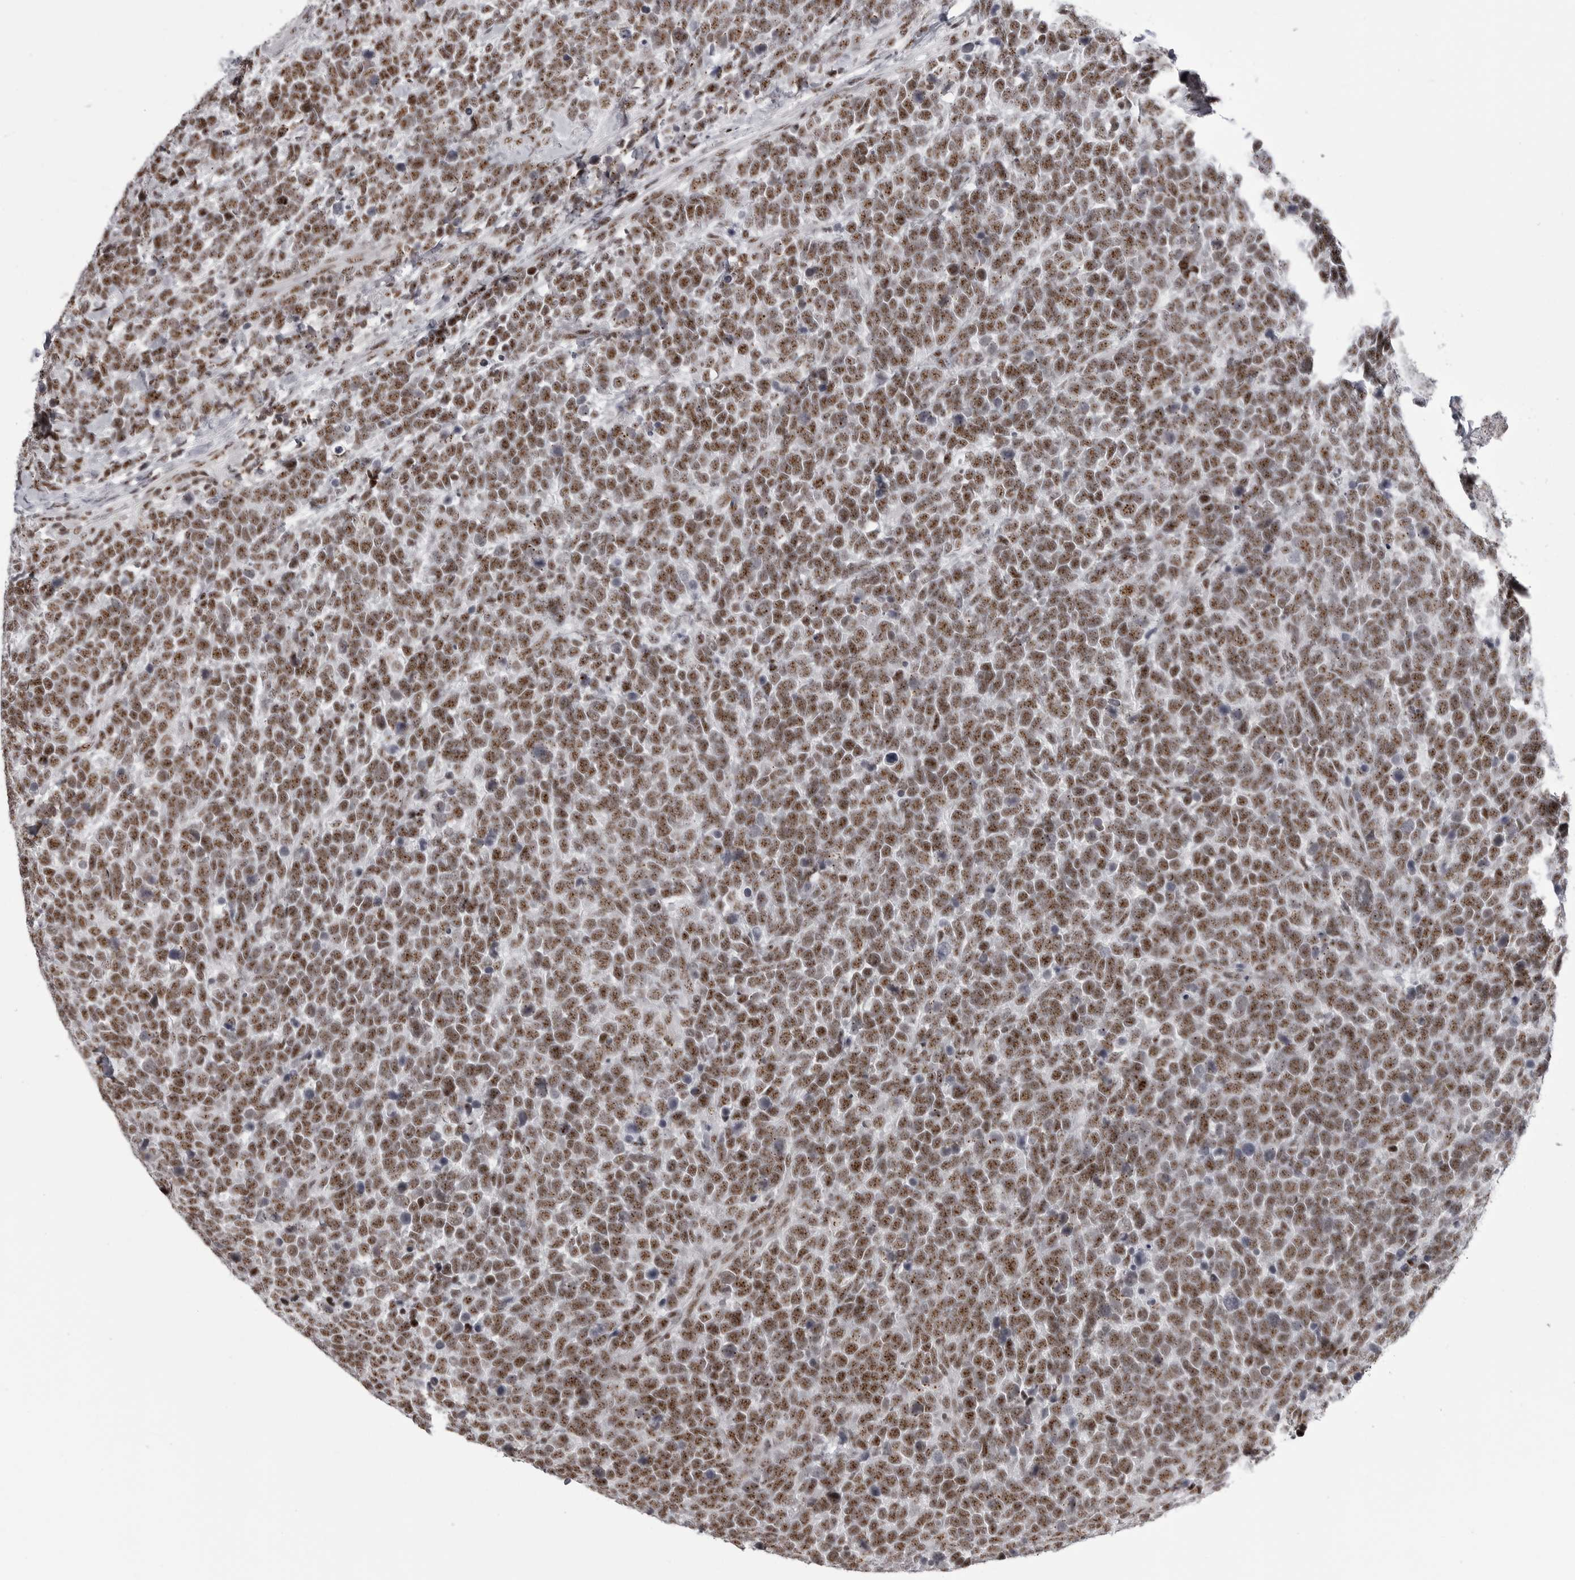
{"staining": {"intensity": "moderate", "quantity": ">75%", "location": "nuclear"}, "tissue": "urothelial cancer", "cell_type": "Tumor cells", "image_type": "cancer", "snomed": [{"axis": "morphology", "description": "Urothelial carcinoma, High grade"}, {"axis": "topography", "description": "Urinary bladder"}], "caption": "IHC histopathology image of neoplastic tissue: human high-grade urothelial carcinoma stained using immunohistochemistry (IHC) demonstrates medium levels of moderate protein expression localized specifically in the nuclear of tumor cells, appearing as a nuclear brown color.", "gene": "WRAP53", "patient": {"sex": "female", "age": 82}}